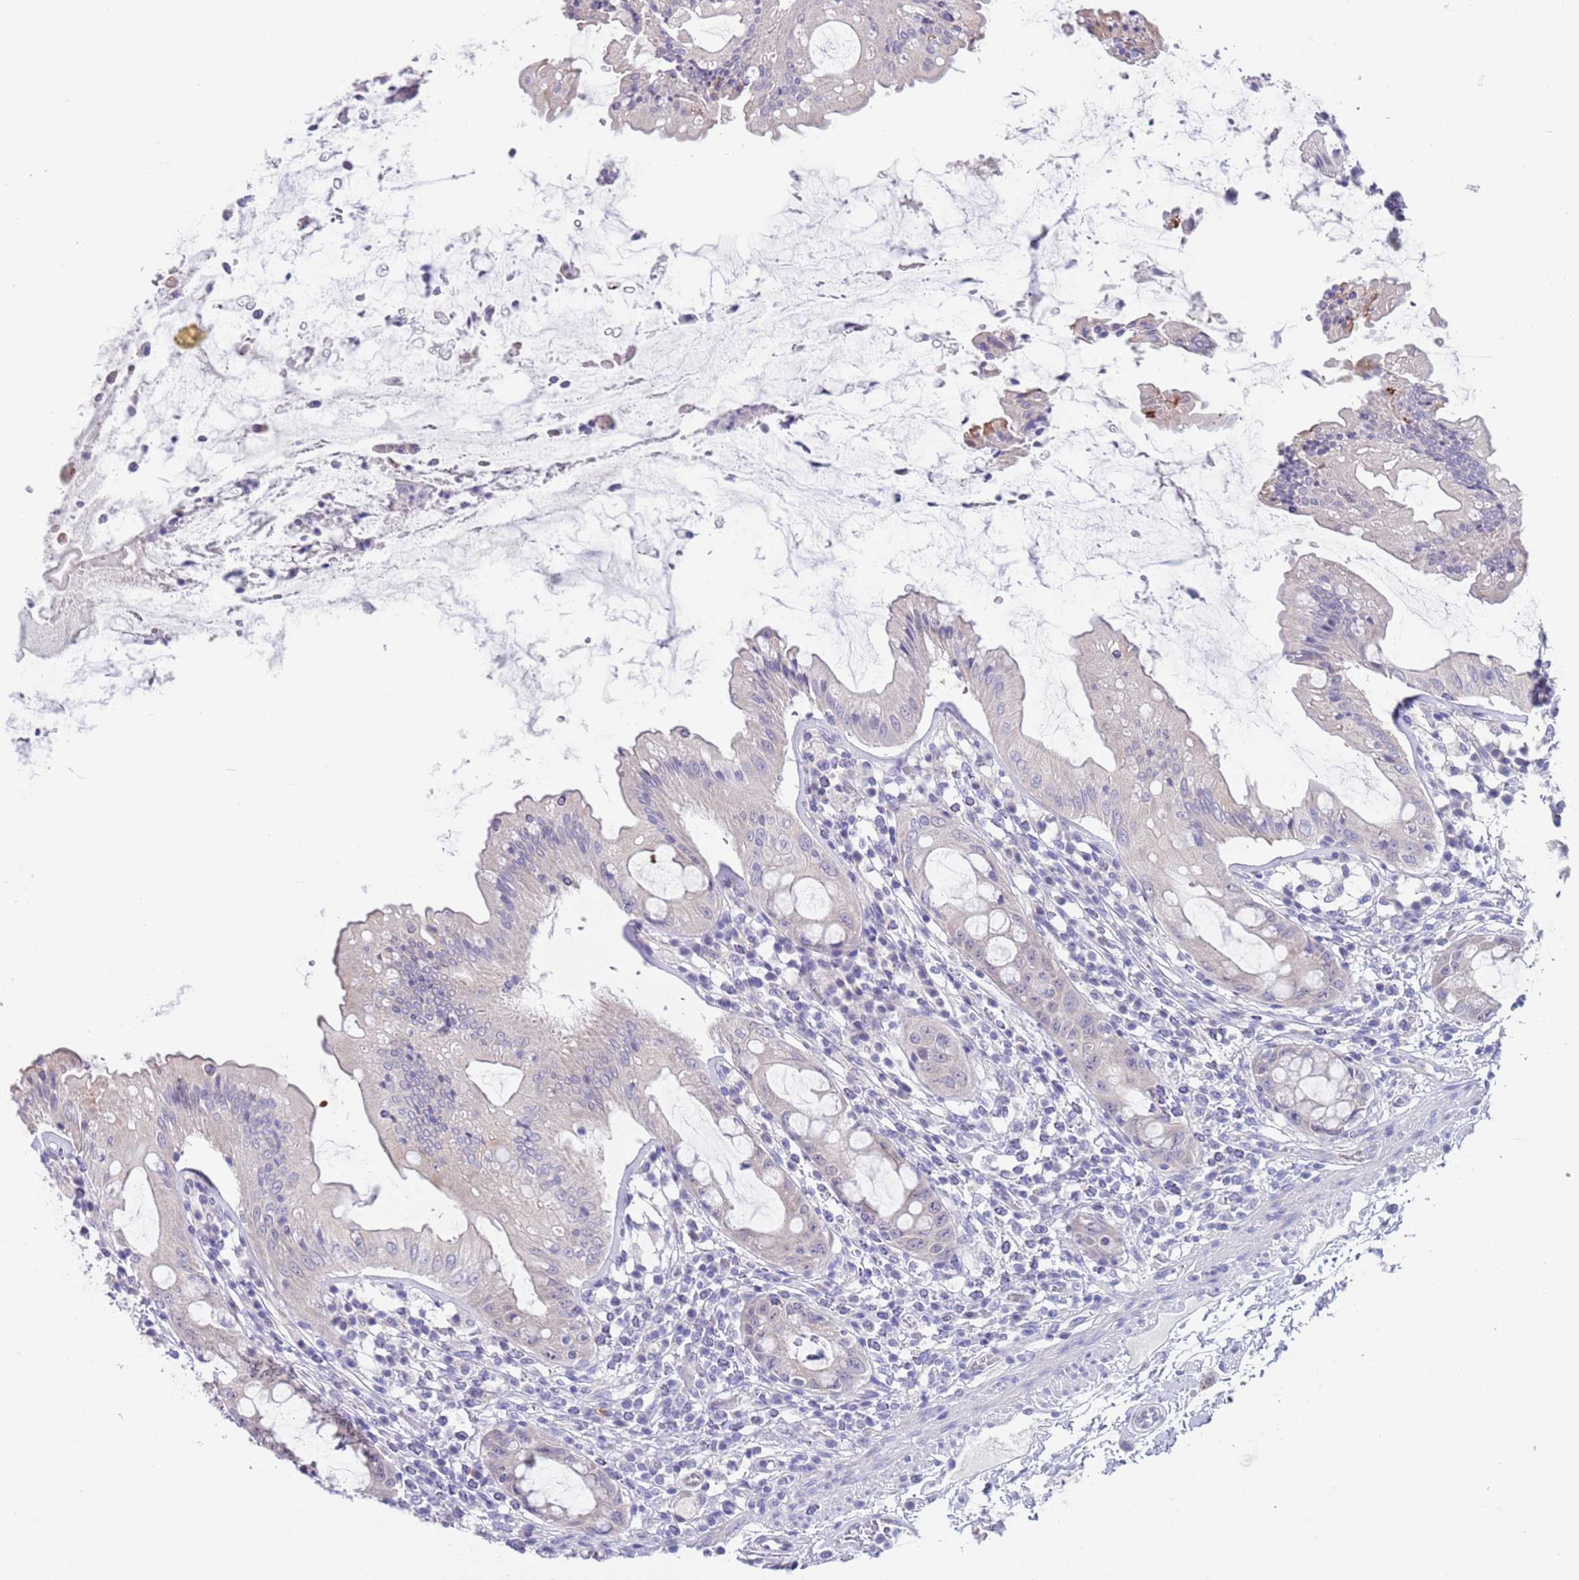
{"staining": {"intensity": "negative", "quantity": "none", "location": "none"}, "tissue": "rectum", "cell_type": "Glandular cells", "image_type": "normal", "snomed": [{"axis": "morphology", "description": "Normal tissue, NOS"}, {"axis": "topography", "description": "Rectum"}], "caption": "Photomicrograph shows no significant protein positivity in glandular cells of unremarkable rectum.", "gene": "SPIRE2", "patient": {"sex": "female", "age": 57}}